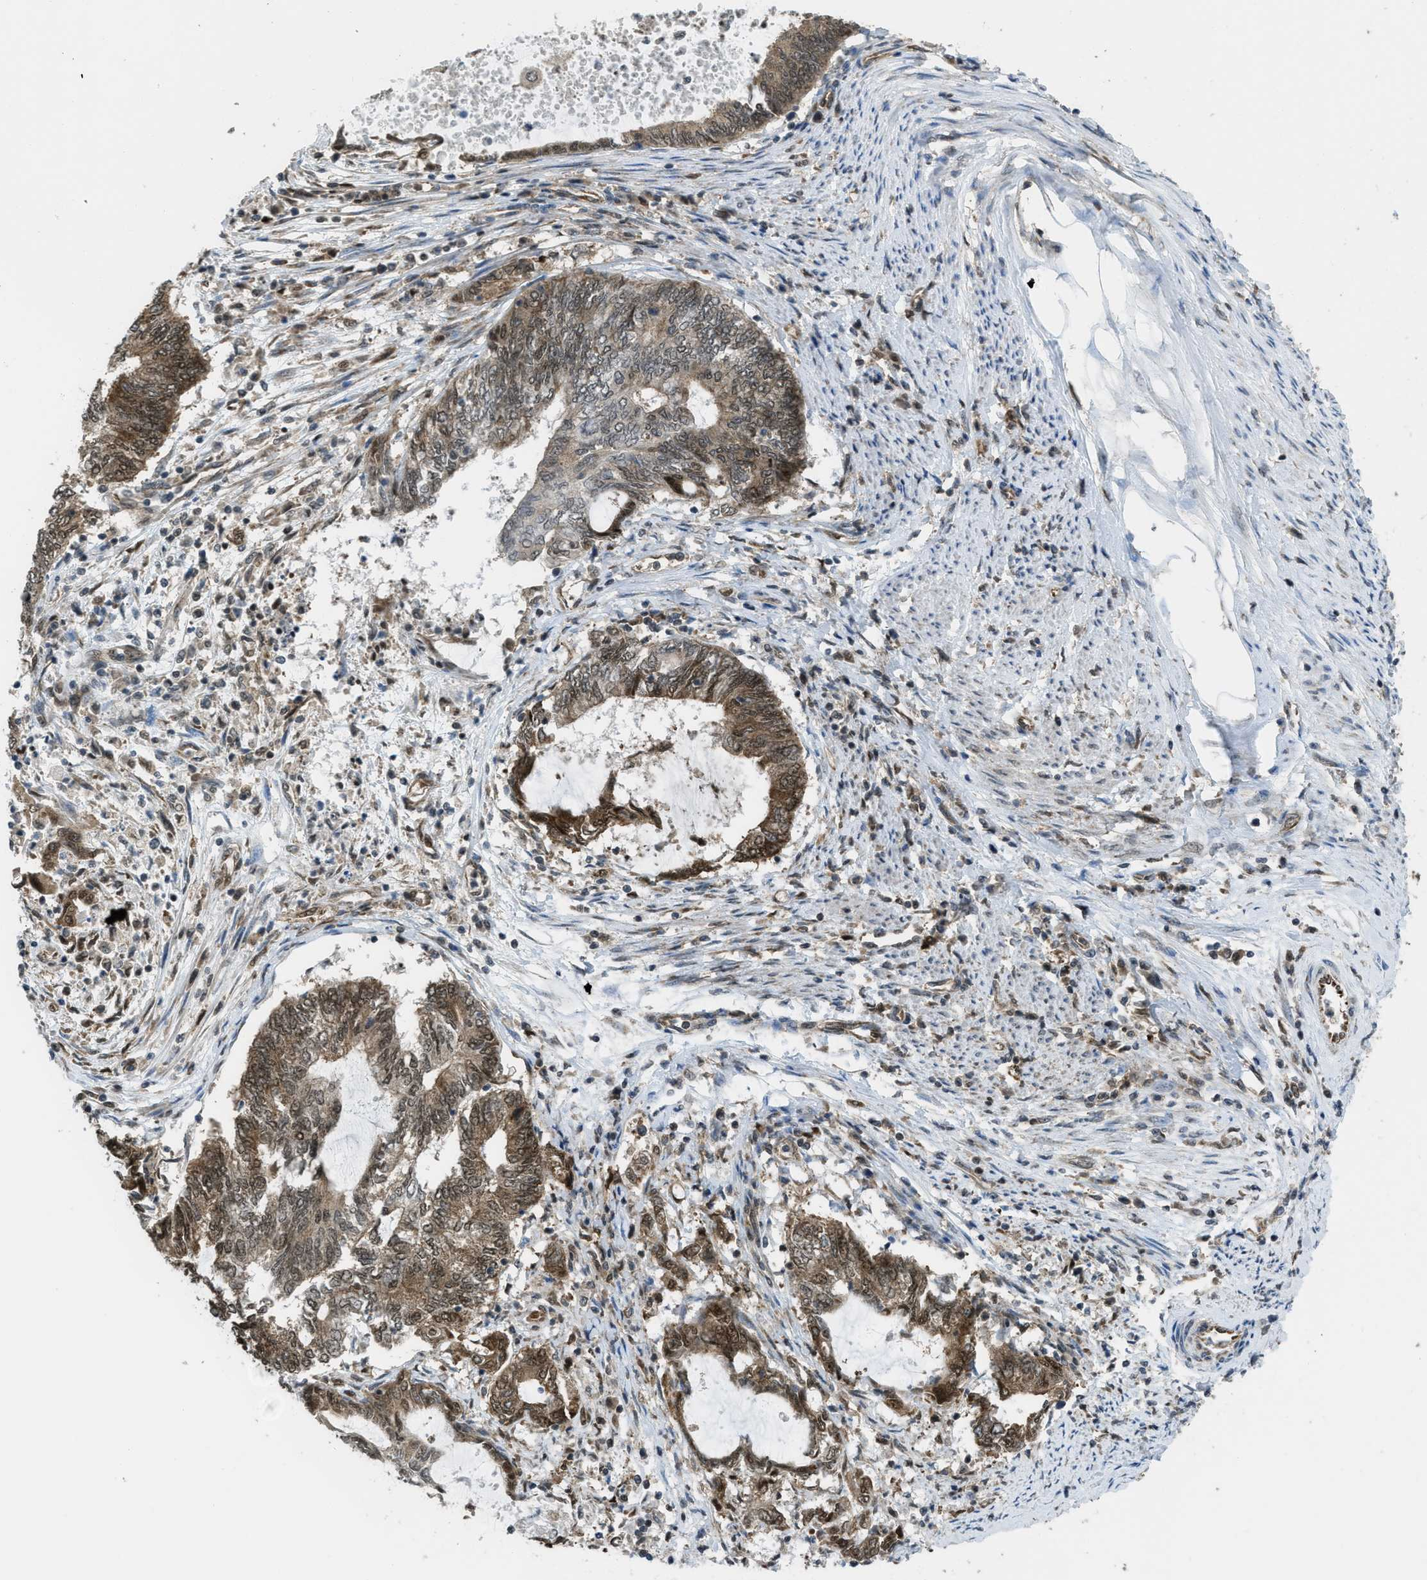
{"staining": {"intensity": "moderate", "quantity": ">75%", "location": "cytoplasmic/membranous,nuclear"}, "tissue": "endometrial cancer", "cell_type": "Tumor cells", "image_type": "cancer", "snomed": [{"axis": "morphology", "description": "Adenocarcinoma, NOS"}, {"axis": "topography", "description": "Uterus"}, {"axis": "topography", "description": "Endometrium"}], "caption": "The micrograph demonstrates a brown stain indicating the presence of a protein in the cytoplasmic/membranous and nuclear of tumor cells in endometrial cancer (adenocarcinoma).", "gene": "TNPO1", "patient": {"sex": "female", "age": 70}}